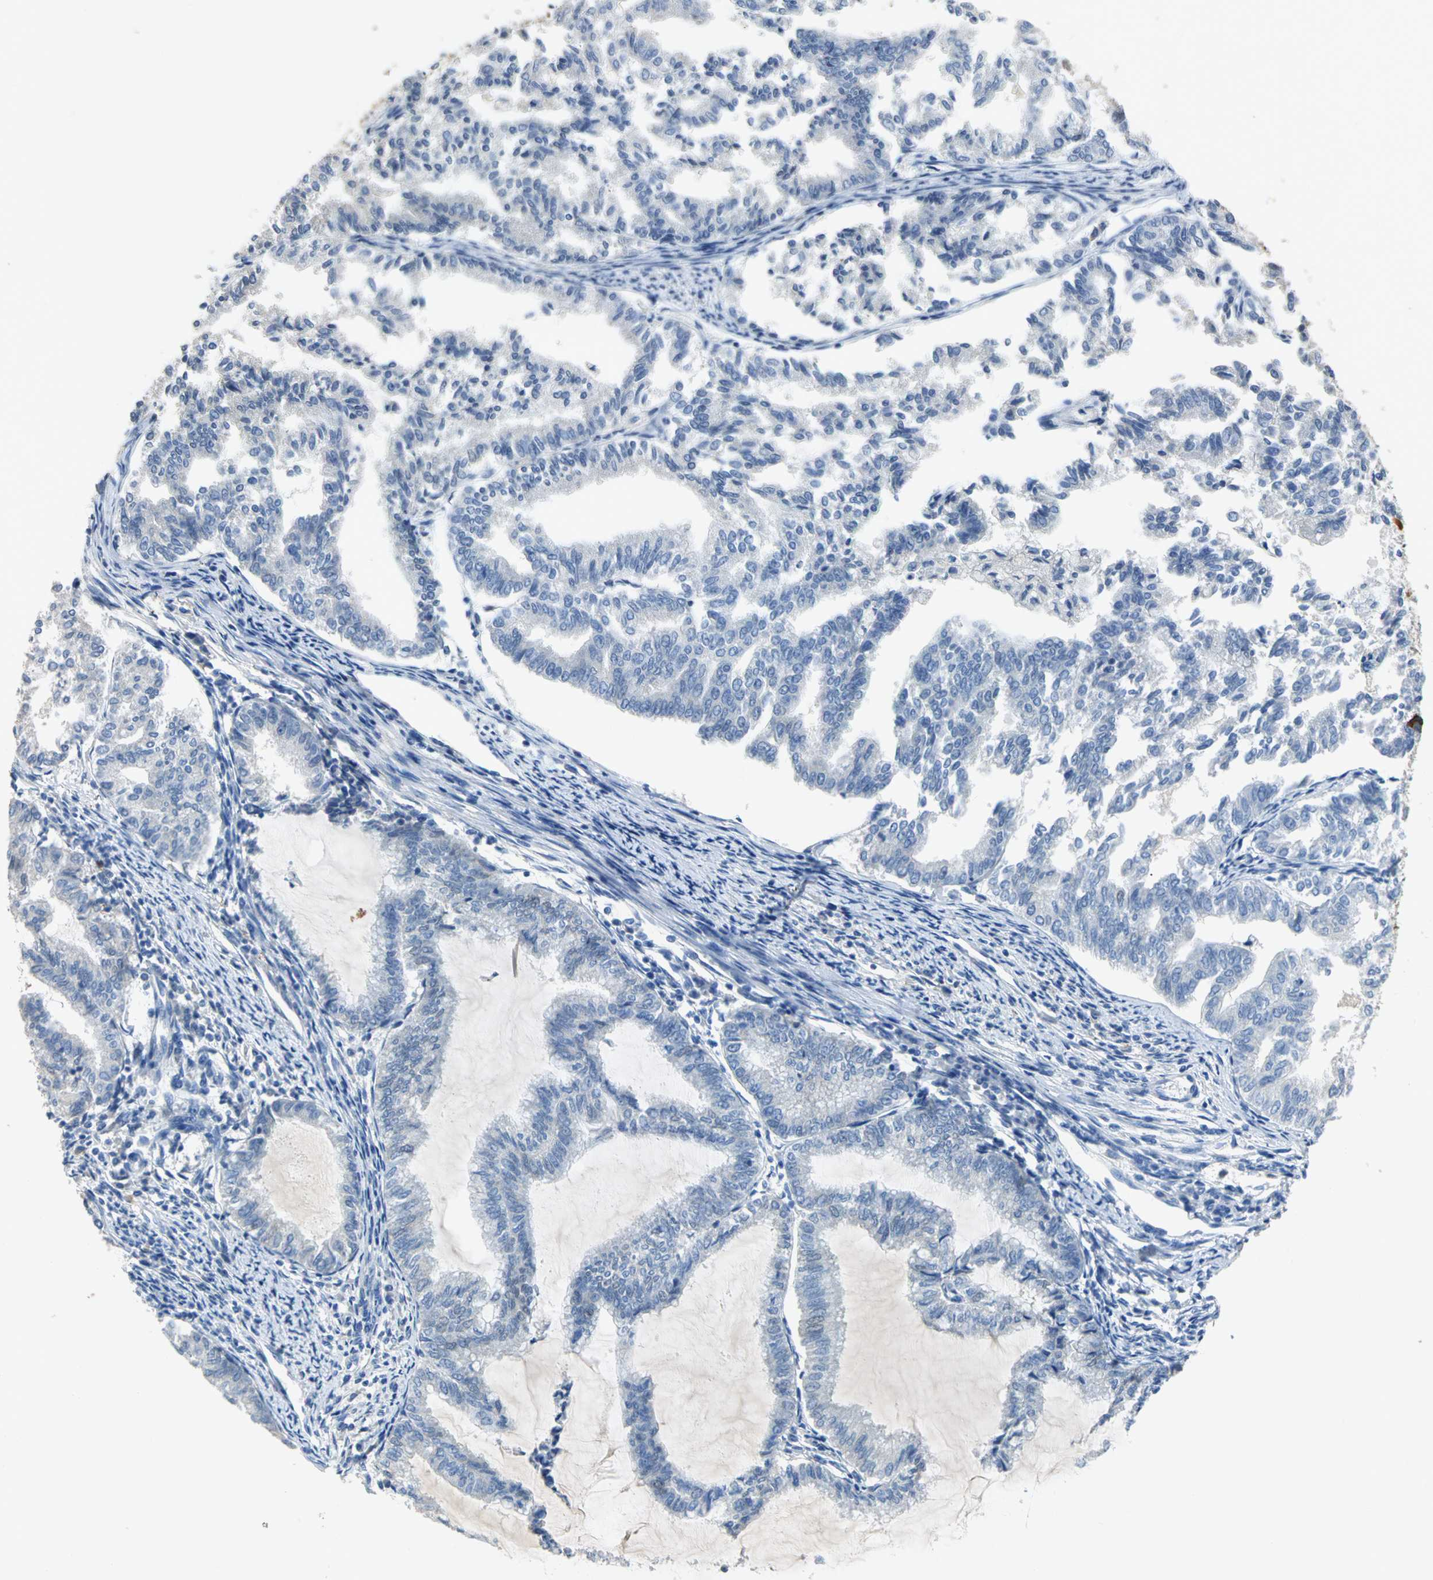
{"staining": {"intensity": "negative", "quantity": "none", "location": "none"}, "tissue": "endometrial cancer", "cell_type": "Tumor cells", "image_type": "cancer", "snomed": [{"axis": "morphology", "description": "Adenocarcinoma, NOS"}, {"axis": "topography", "description": "Endometrium"}], "caption": "DAB immunohistochemical staining of endometrial cancer (adenocarcinoma) demonstrates no significant positivity in tumor cells.", "gene": "GYG2", "patient": {"sex": "female", "age": 79}}